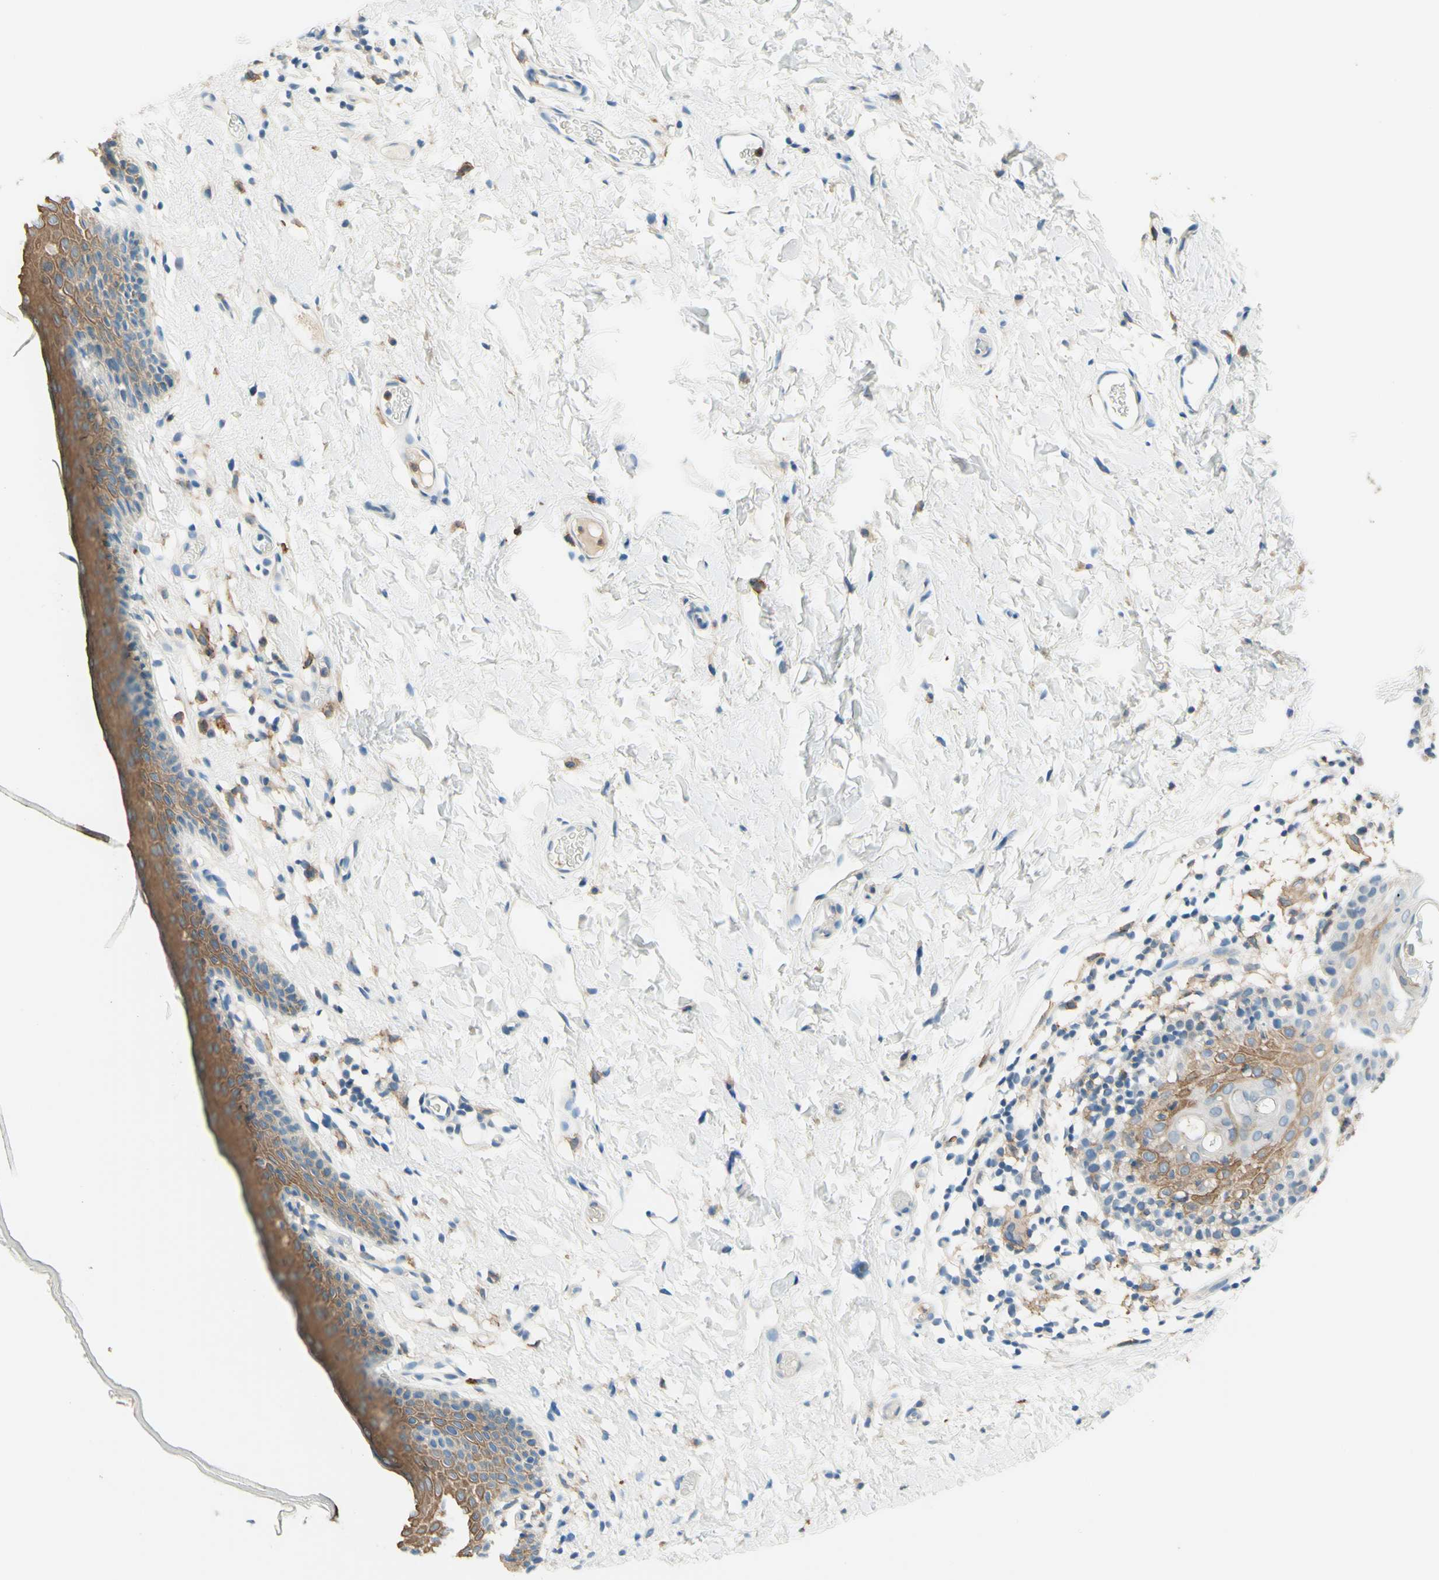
{"staining": {"intensity": "moderate", "quantity": ">75%", "location": "cytoplasmic/membranous"}, "tissue": "skin", "cell_type": "Epidermal cells", "image_type": "normal", "snomed": [{"axis": "morphology", "description": "Normal tissue, NOS"}, {"axis": "topography", "description": "Adipose tissue"}, {"axis": "topography", "description": "Vascular tissue"}, {"axis": "topography", "description": "Anal"}, {"axis": "topography", "description": "Peripheral nerve tissue"}], "caption": "Protein expression analysis of benign skin demonstrates moderate cytoplasmic/membranous expression in approximately >75% of epidermal cells.", "gene": "SIGLEC9", "patient": {"sex": "female", "age": 54}}